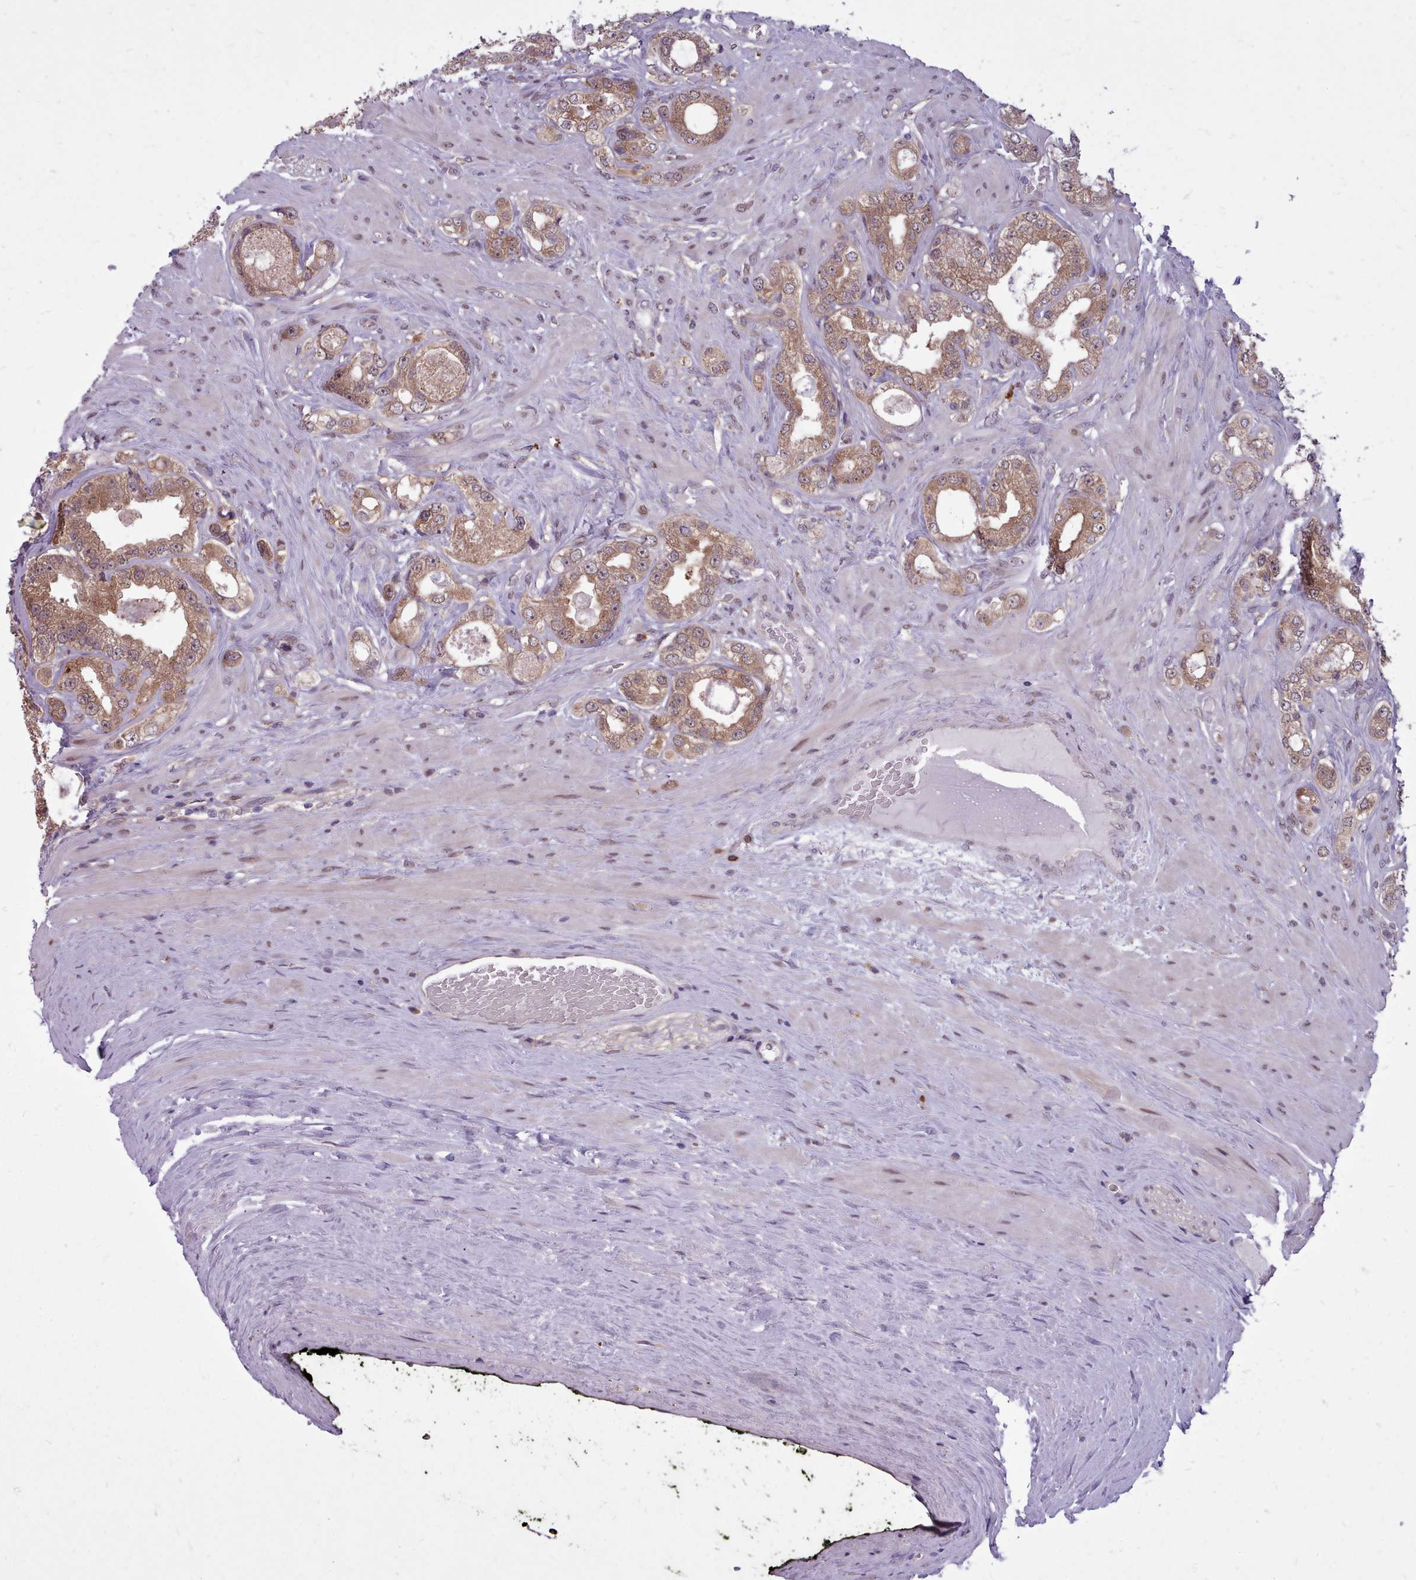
{"staining": {"intensity": "moderate", "quantity": ">75%", "location": "cytoplasmic/membranous"}, "tissue": "prostate cancer", "cell_type": "Tumor cells", "image_type": "cancer", "snomed": [{"axis": "morphology", "description": "Adenocarcinoma, Low grade"}, {"axis": "topography", "description": "Prostate"}], "caption": "Human prostate low-grade adenocarcinoma stained with a protein marker exhibits moderate staining in tumor cells.", "gene": "AHCY", "patient": {"sex": "male", "age": 63}}